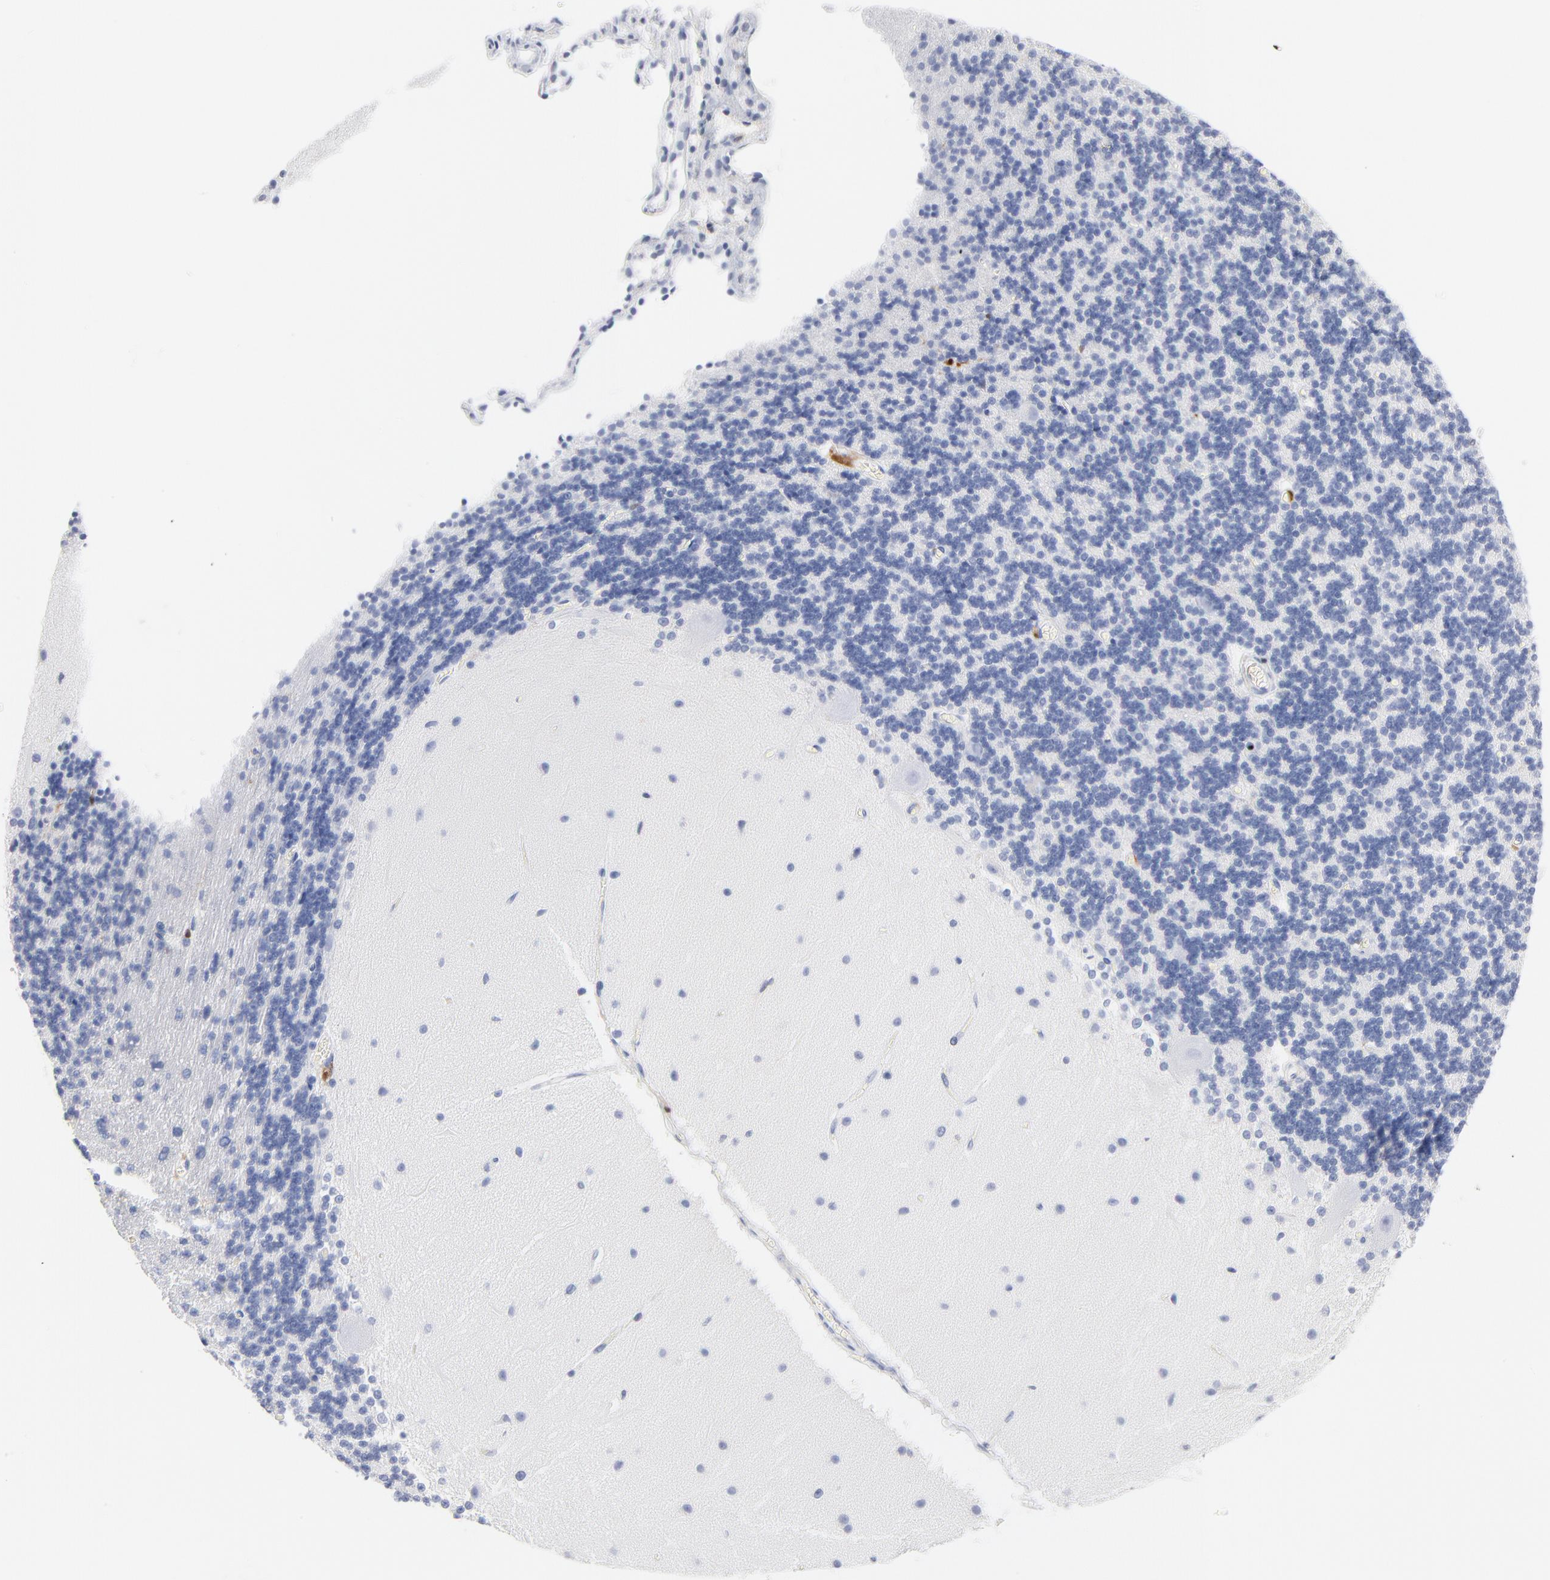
{"staining": {"intensity": "negative", "quantity": "none", "location": "none"}, "tissue": "cerebellum", "cell_type": "Cells in granular layer", "image_type": "normal", "snomed": [{"axis": "morphology", "description": "Normal tissue, NOS"}, {"axis": "topography", "description": "Cerebellum"}], "caption": "This is an IHC image of normal human cerebellum. There is no positivity in cells in granular layer.", "gene": "IFIT2", "patient": {"sex": "female", "age": 54}}